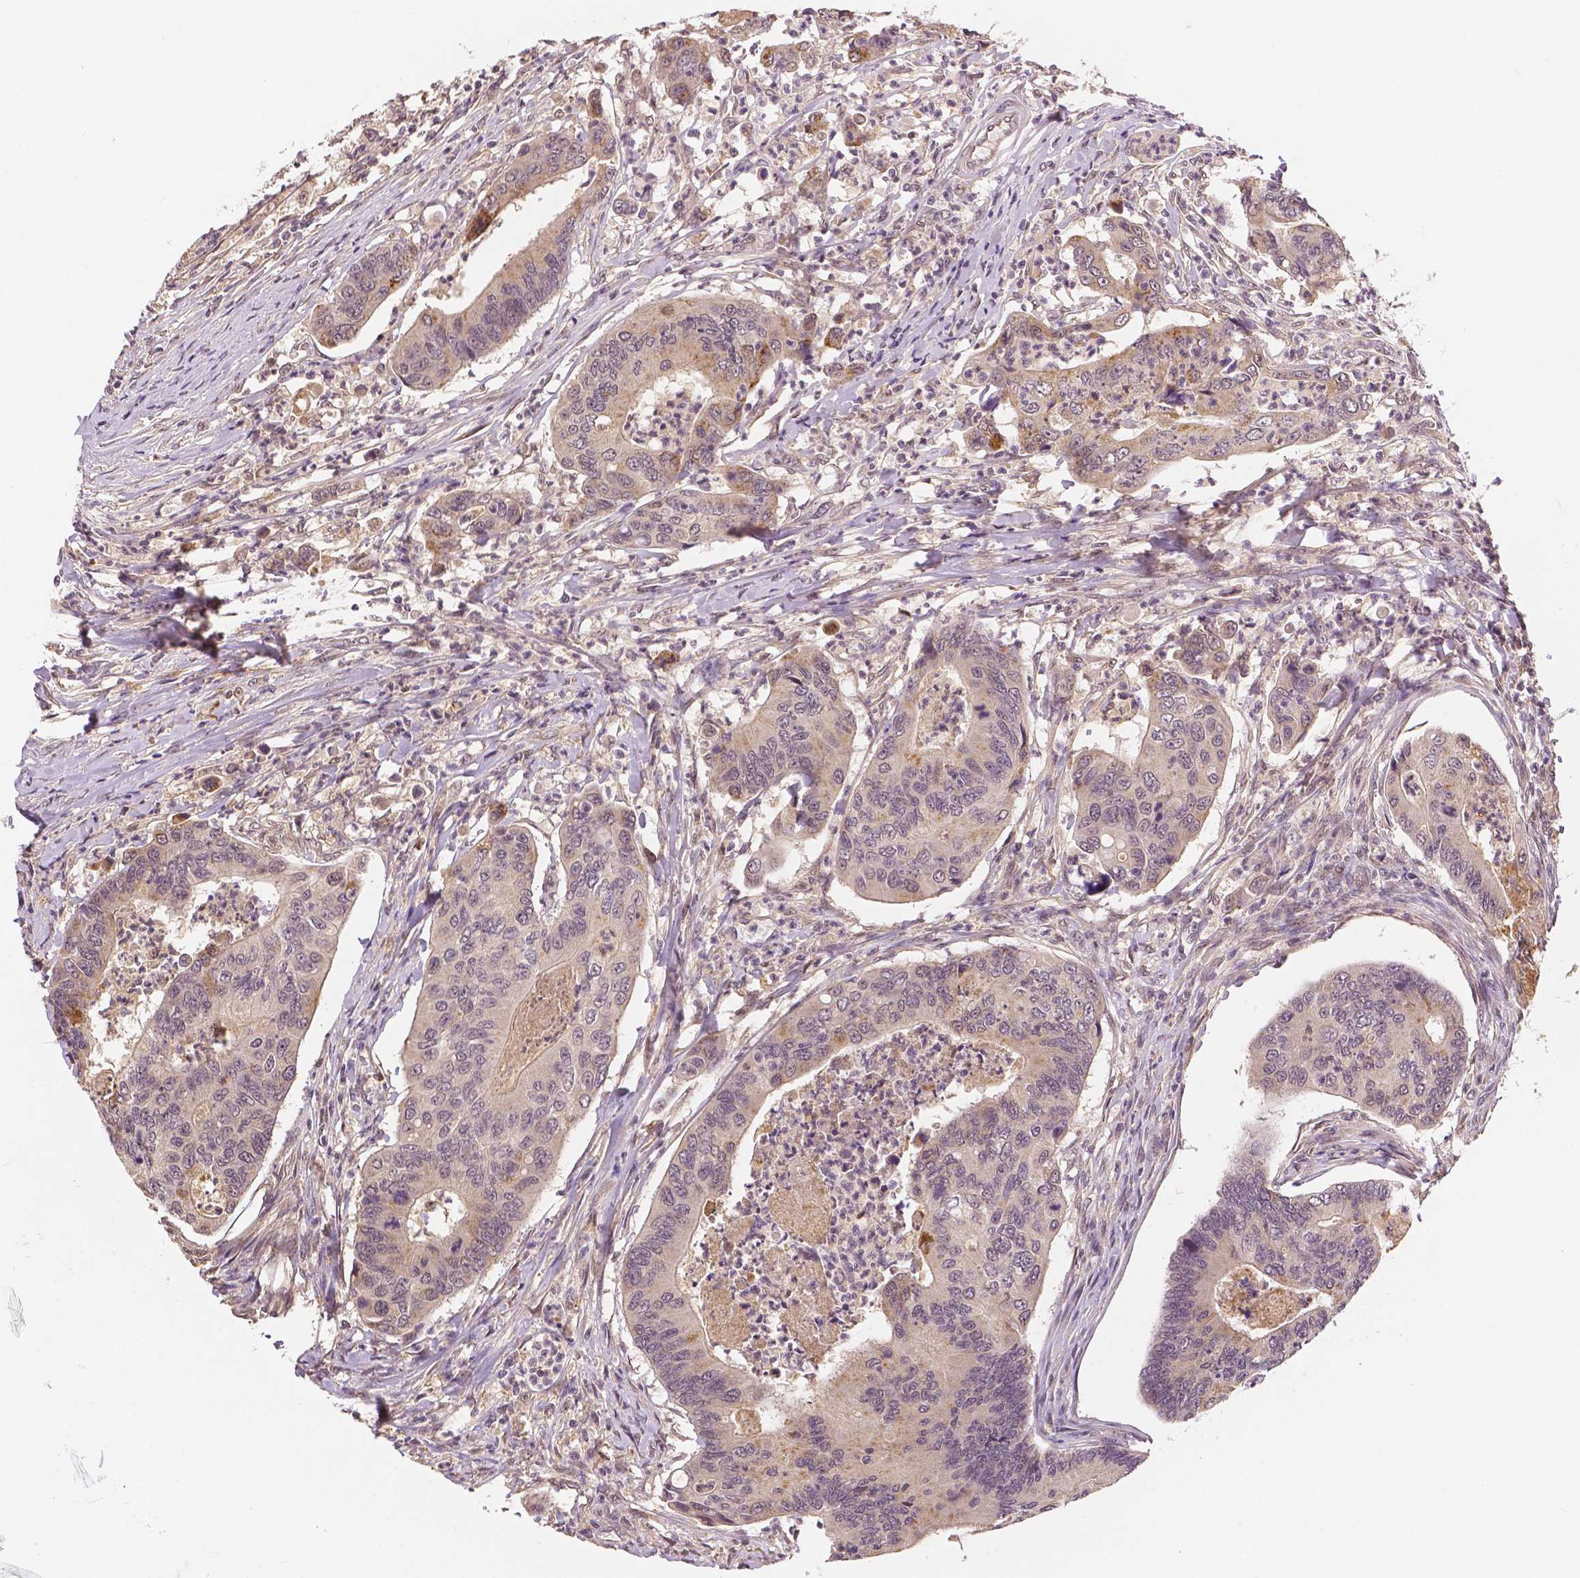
{"staining": {"intensity": "moderate", "quantity": "<25%", "location": "cytoplasmic/membranous"}, "tissue": "colorectal cancer", "cell_type": "Tumor cells", "image_type": "cancer", "snomed": [{"axis": "morphology", "description": "Adenocarcinoma, NOS"}, {"axis": "topography", "description": "Colon"}], "caption": "A photomicrograph of human colorectal cancer stained for a protein shows moderate cytoplasmic/membranous brown staining in tumor cells.", "gene": "MAP1LC3B", "patient": {"sex": "female", "age": 67}}